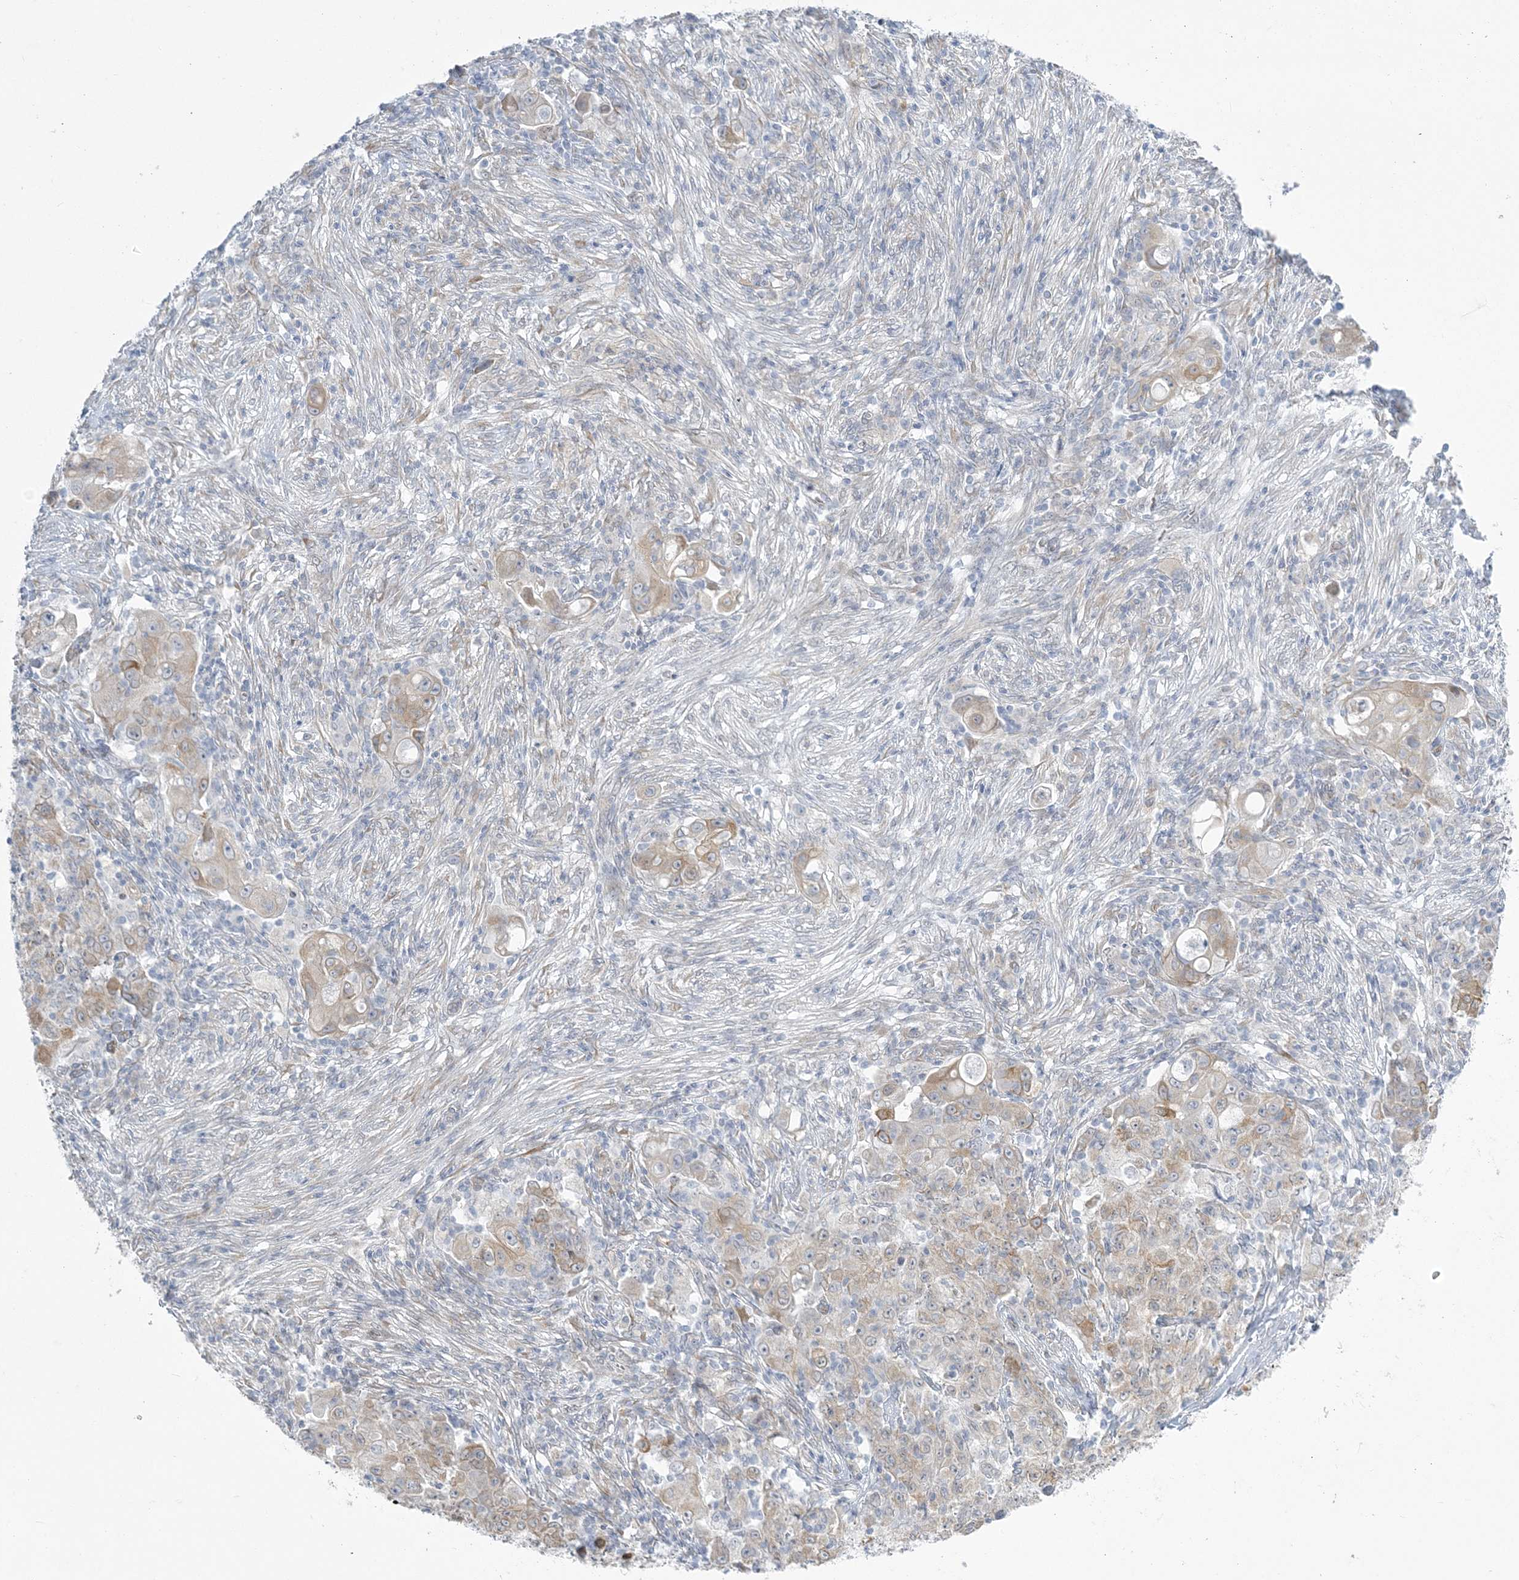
{"staining": {"intensity": "moderate", "quantity": "<25%", "location": "cytoplasmic/membranous"}, "tissue": "ovarian cancer", "cell_type": "Tumor cells", "image_type": "cancer", "snomed": [{"axis": "morphology", "description": "Carcinoma, endometroid"}, {"axis": "topography", "description": "Ovary"}], "caption": "Ovarian cancer (endometroid carcinoma) tissue reveals moderate cytoplasmic/membranous expression in approximately <25% of tumor cells (DAB = brown stain, brightfield microscopy at high magnification).", "gene": "ZC3H6", "patient": {"sex": "female", "age": 42}}